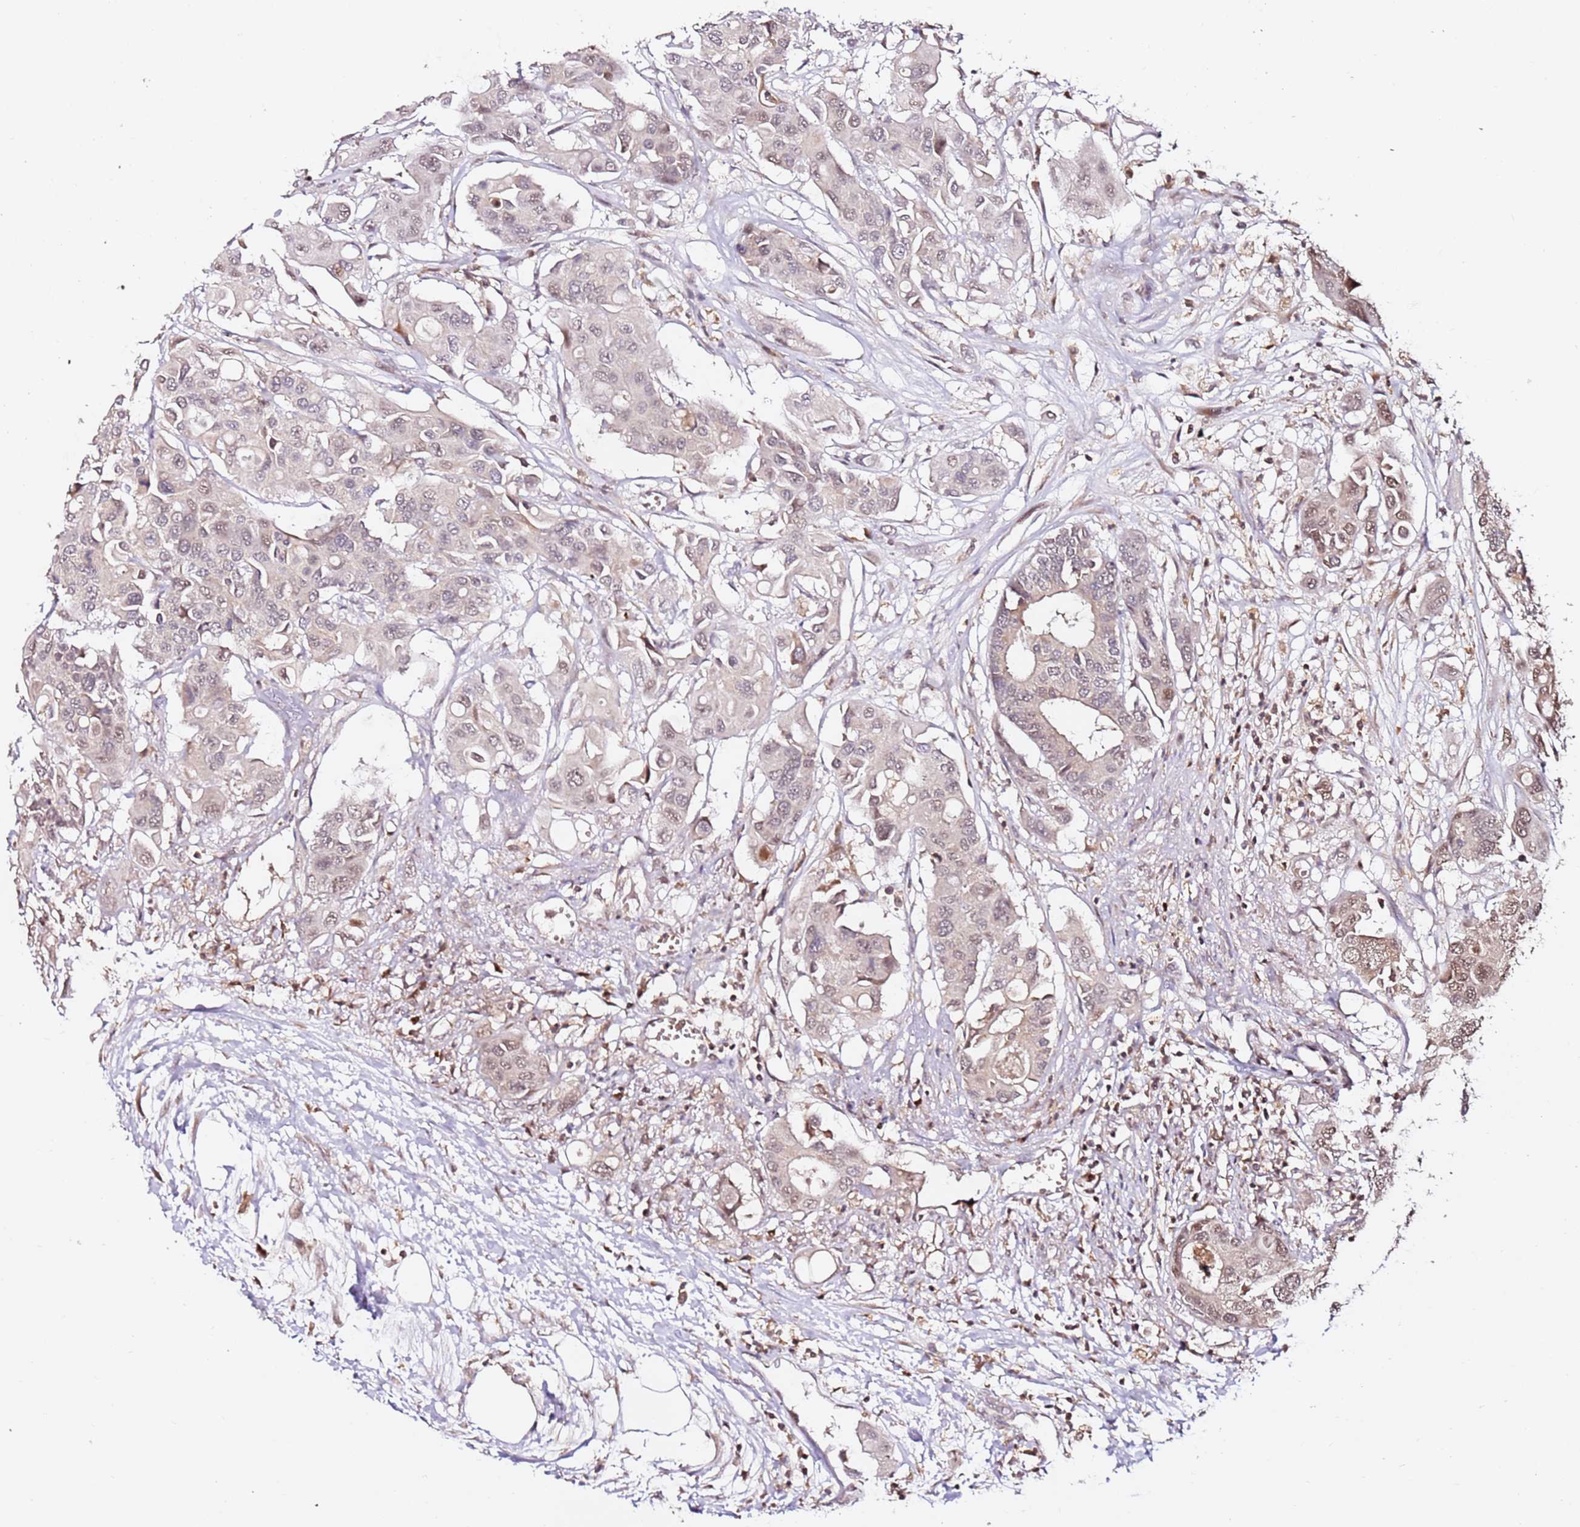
{"staining": {"intensity": "weak", "quantity": "25%-75%", "location": "nuclear"}, "tissue": "colorectal cancer", "cell_type": "Tumor cells", "image_type": "cancer", "snomed": [{"axis": "morphology", "description": "Adenocarcinoma, NOS"}, {"axis": "topography", "description": "Colon"}], "caption": "Immunohistochemistry of human colorectal cancer reveals low levels of weak nuclear expression in approximately 25%-75% of tumor cells.", "gene": "OR5V1", "patient": {"sex": "male", "age": 77}}